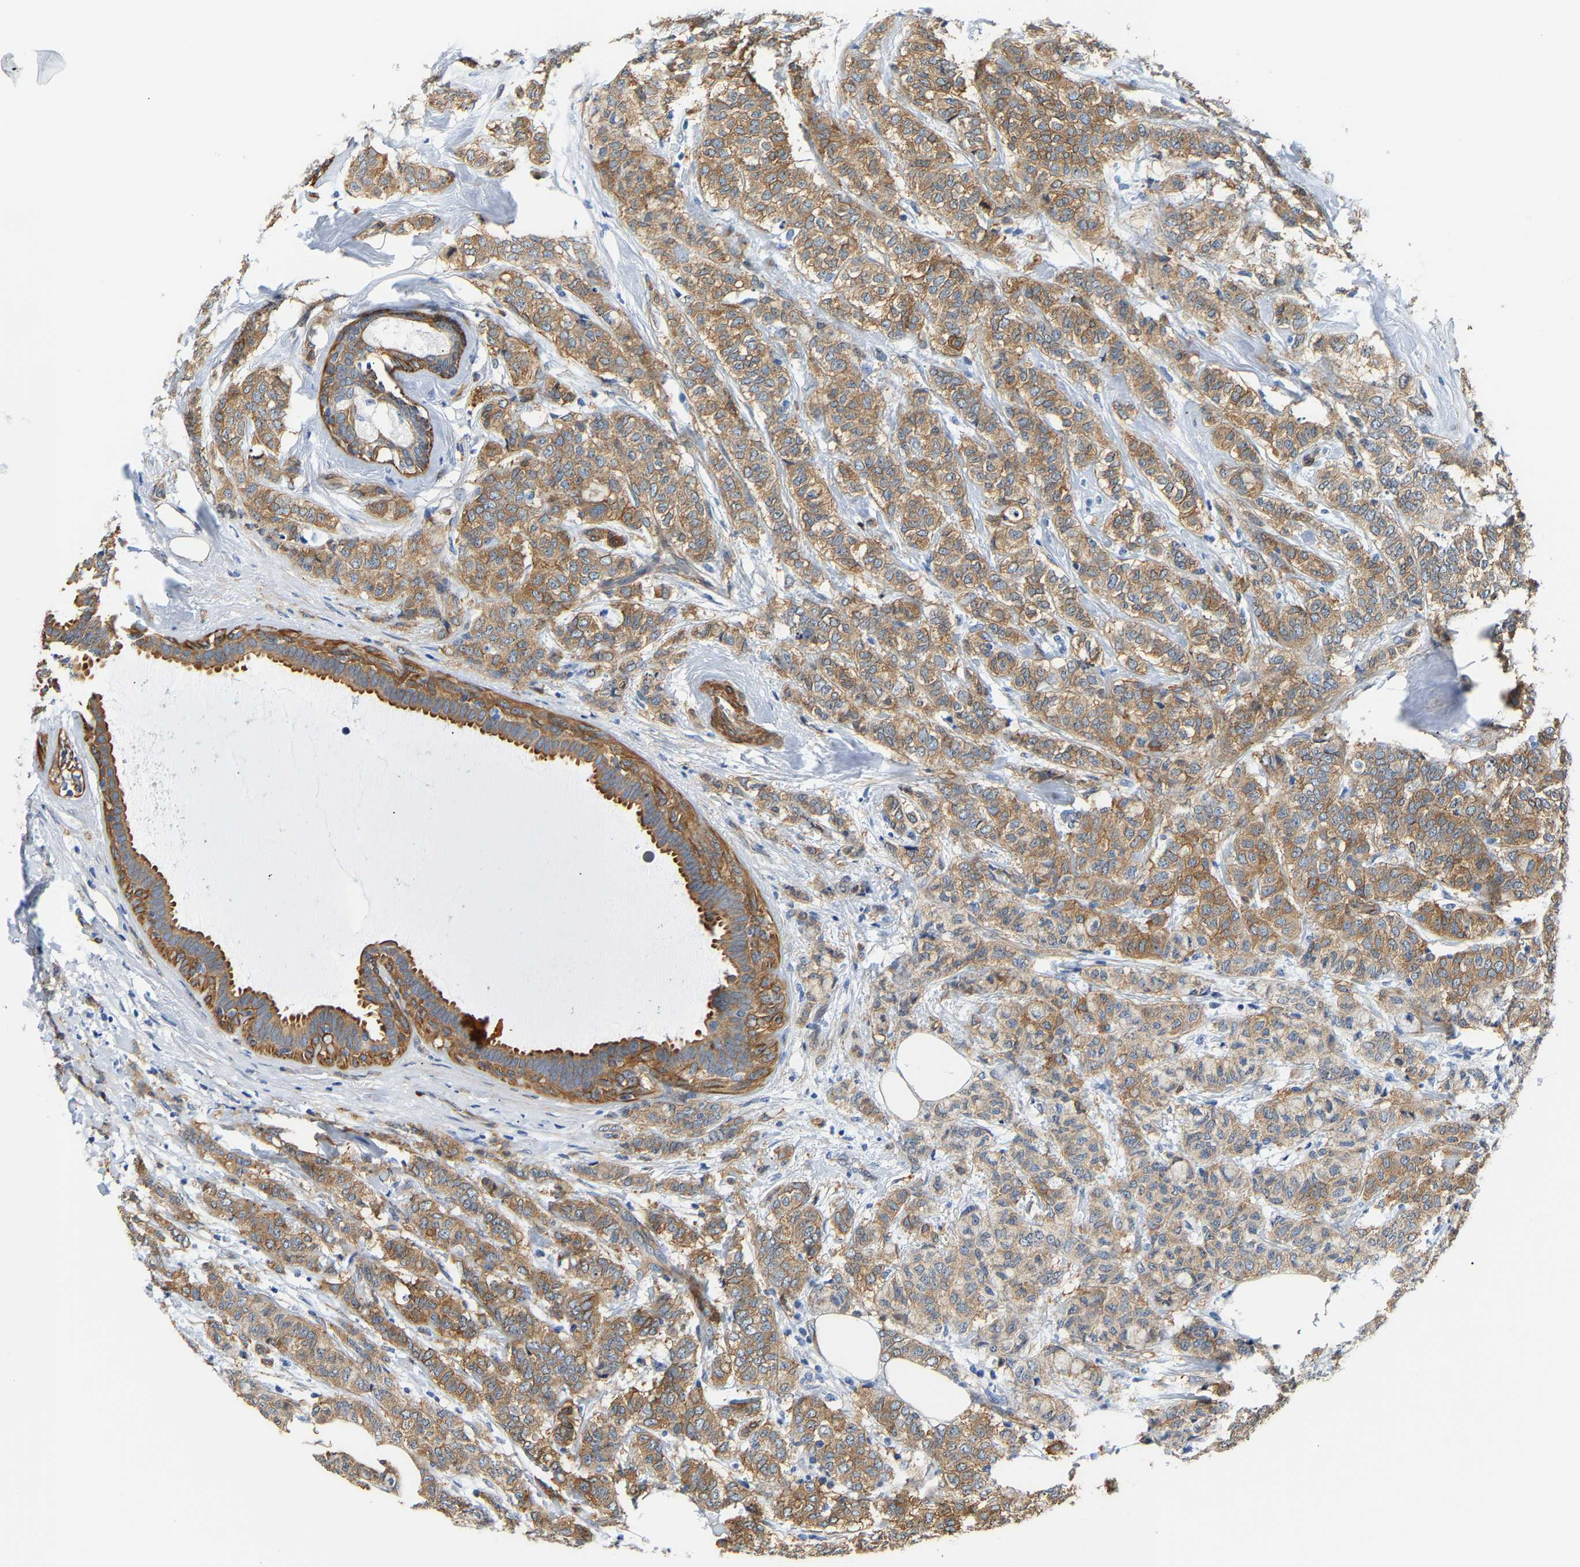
{"staining": {"intensity": "moderate", "quantity": ">75%", "location": "cytoplasmic/membranous"}, "tissue": "breast cancer", "cell_type": "Tumor cells", "image_type": "cancer", "snomed": [{"axis": "morphology", "description": "Lobular carcinoma"}, {"axis": "topography", "description": "Breast"}], "caption": "Breast cancer (lobular carcinoma) stained with DAB (3,3'-diaminobenzidine) immunohistochemistry (IHC) demonstrates medium levels of moderate cytoplasmic/membranous expression in about >75% of tumor cells.", "gene": "PAWR", "patient": {"sex": "female", "age": 60}}